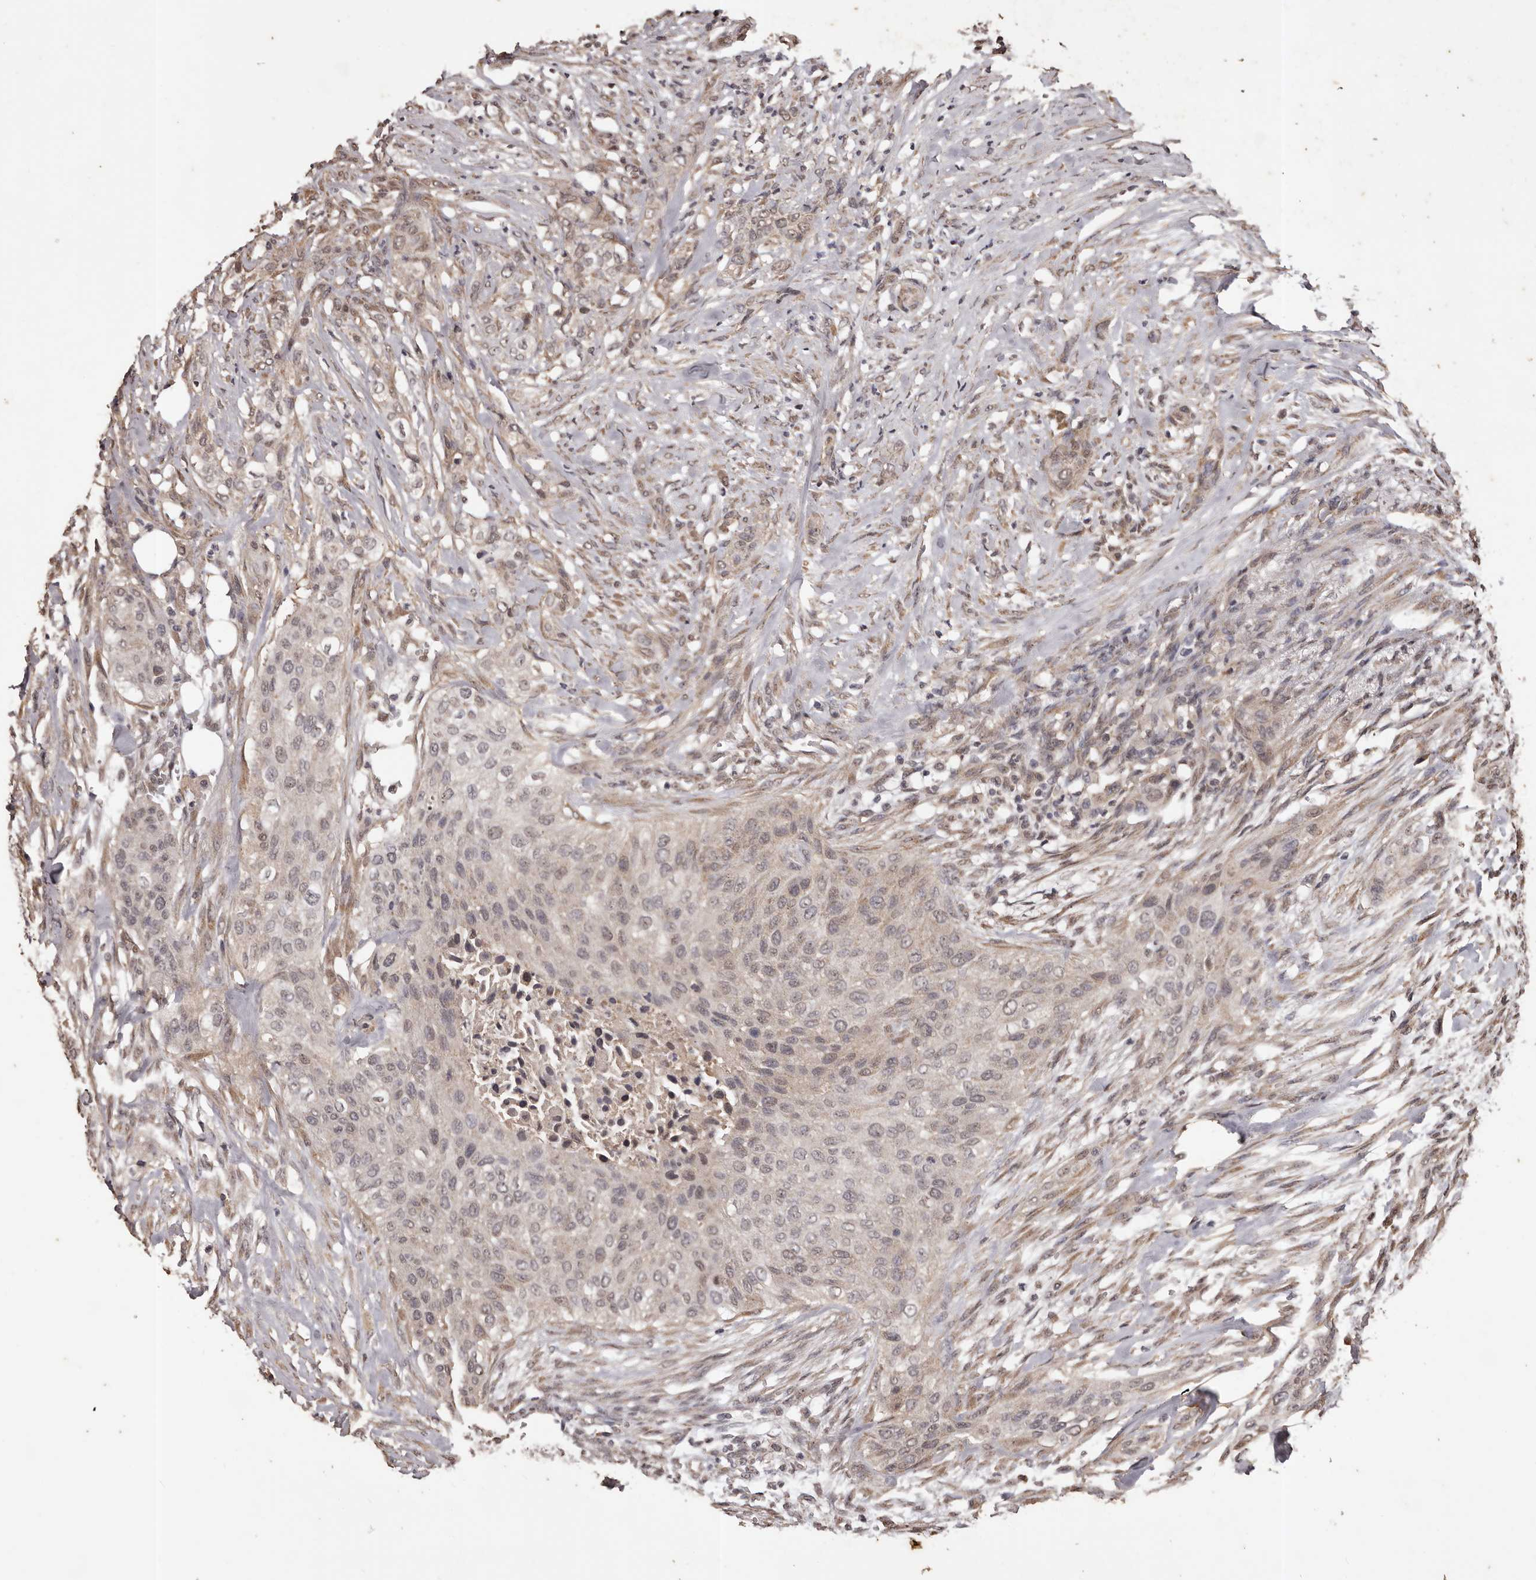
{"staining": {"intensity": "weak", "quantity": "25%-75%", "location": "cytoplasmic/membranous,nuclear"}, "tissue": "urothelial cancer", "cell_type": "Tumor cells", "image_type": "cancer", "snomed": [{"axis": "morphology", "description": "Urothelial carcinoma, High grade"}, {"axis": "topography", "description": "Urinary bladder"}], "caption": "Tumor cells show low levels of weak cytoplasmic/membranous and nuclear positivity in approximately 25%-75% of cells in urothelial carcinoma (high-grade). Nuclei are stained in blue.", "gene": "NAV1", "patient": {"sex": "male", "age": 35}}